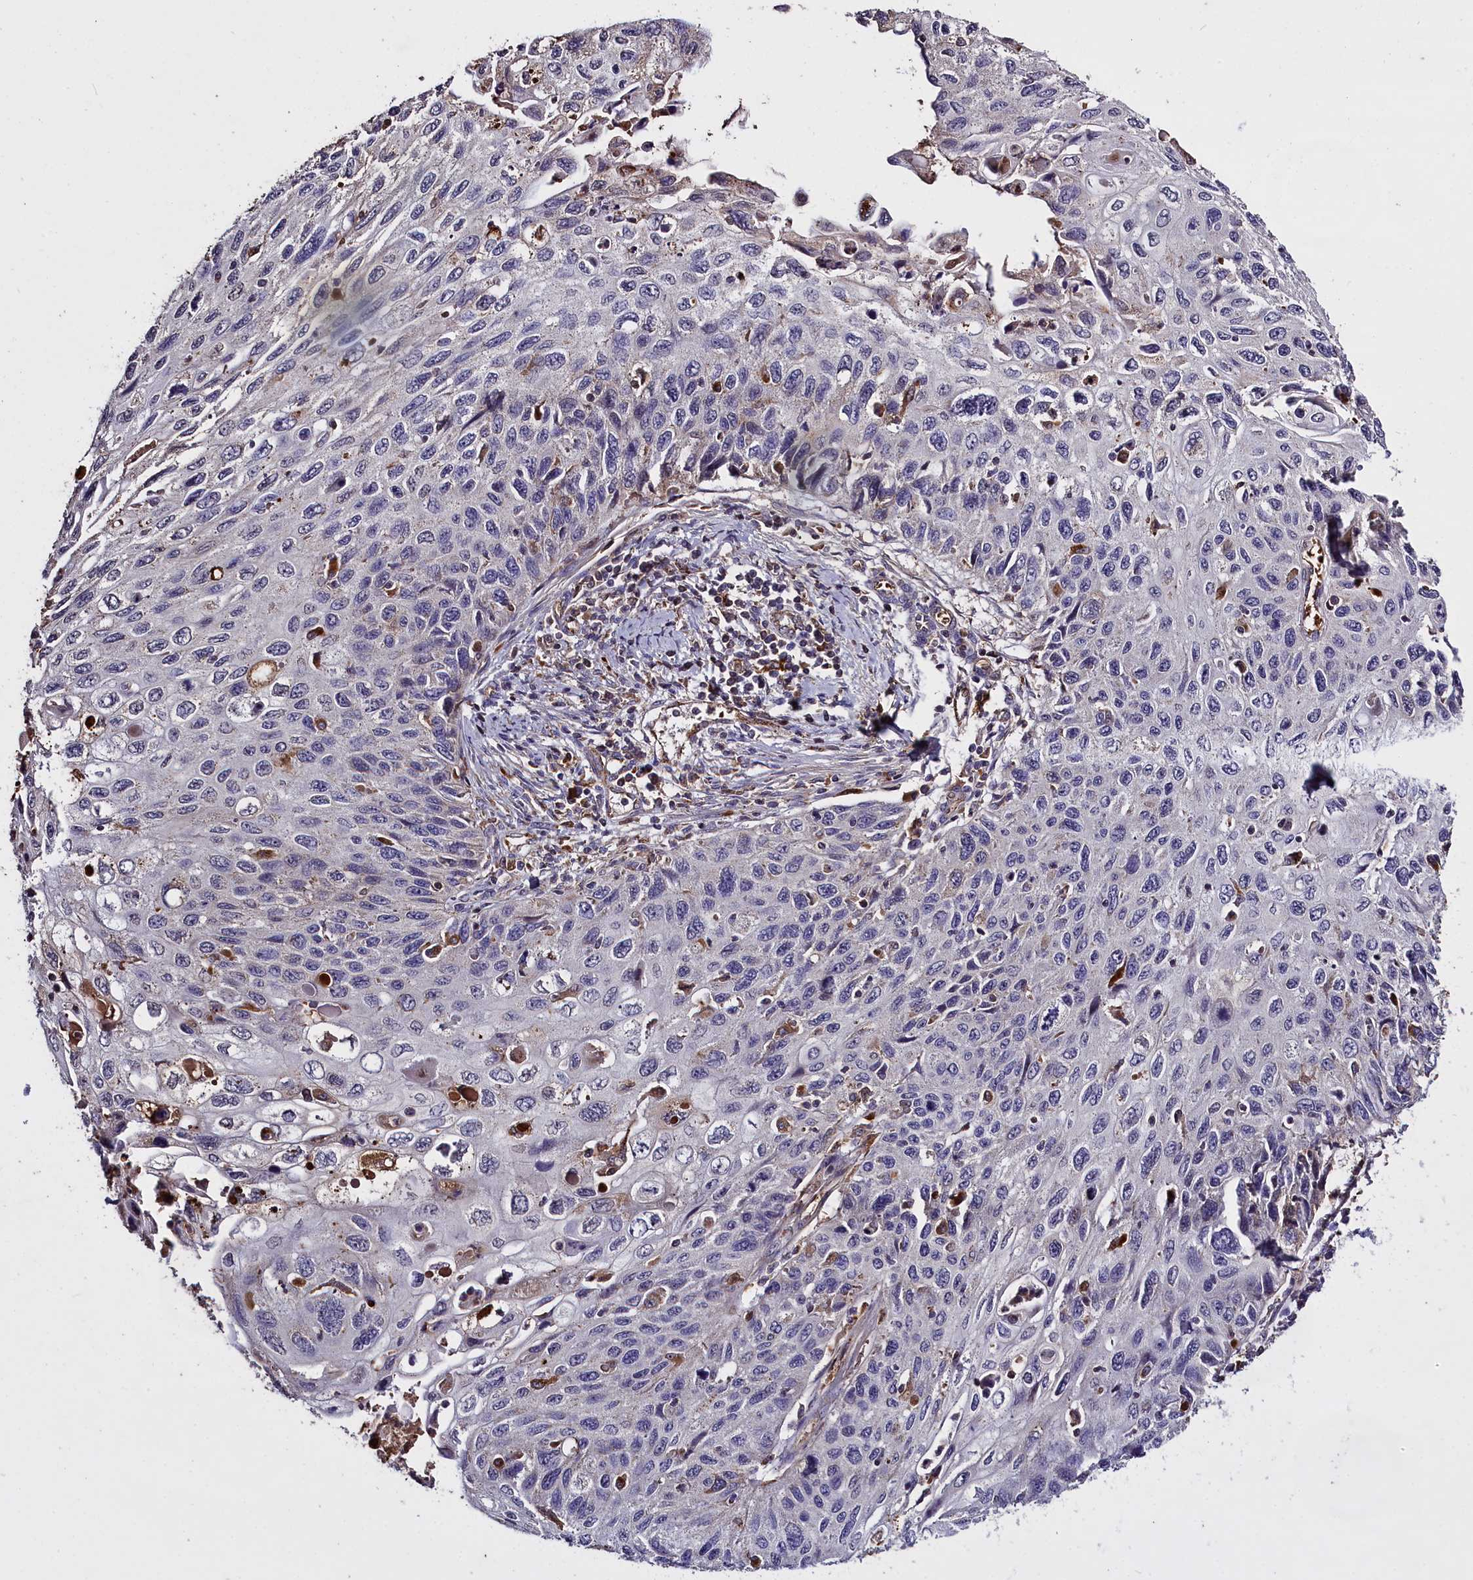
{"staining": {"intensity": "negative", "quantity": "none", "location": "none"}, "tissue": "cervical cancer", "cell_type": "Tumor cells", "image_type": "cancer", "snomed": [{"axis": "morphology", "description": "Squamous cell carcinoma, NOS"}, {"axis": "topography", "description": "Cervix"}], "caption": "IHC histopathology image of human cervical cancer (squamous cell carcinoma) stained for a protein (brown), which shows no expression in tumor cells.", "gene": "CLRN2", "patient": {"sex": "female", "age": 70}}